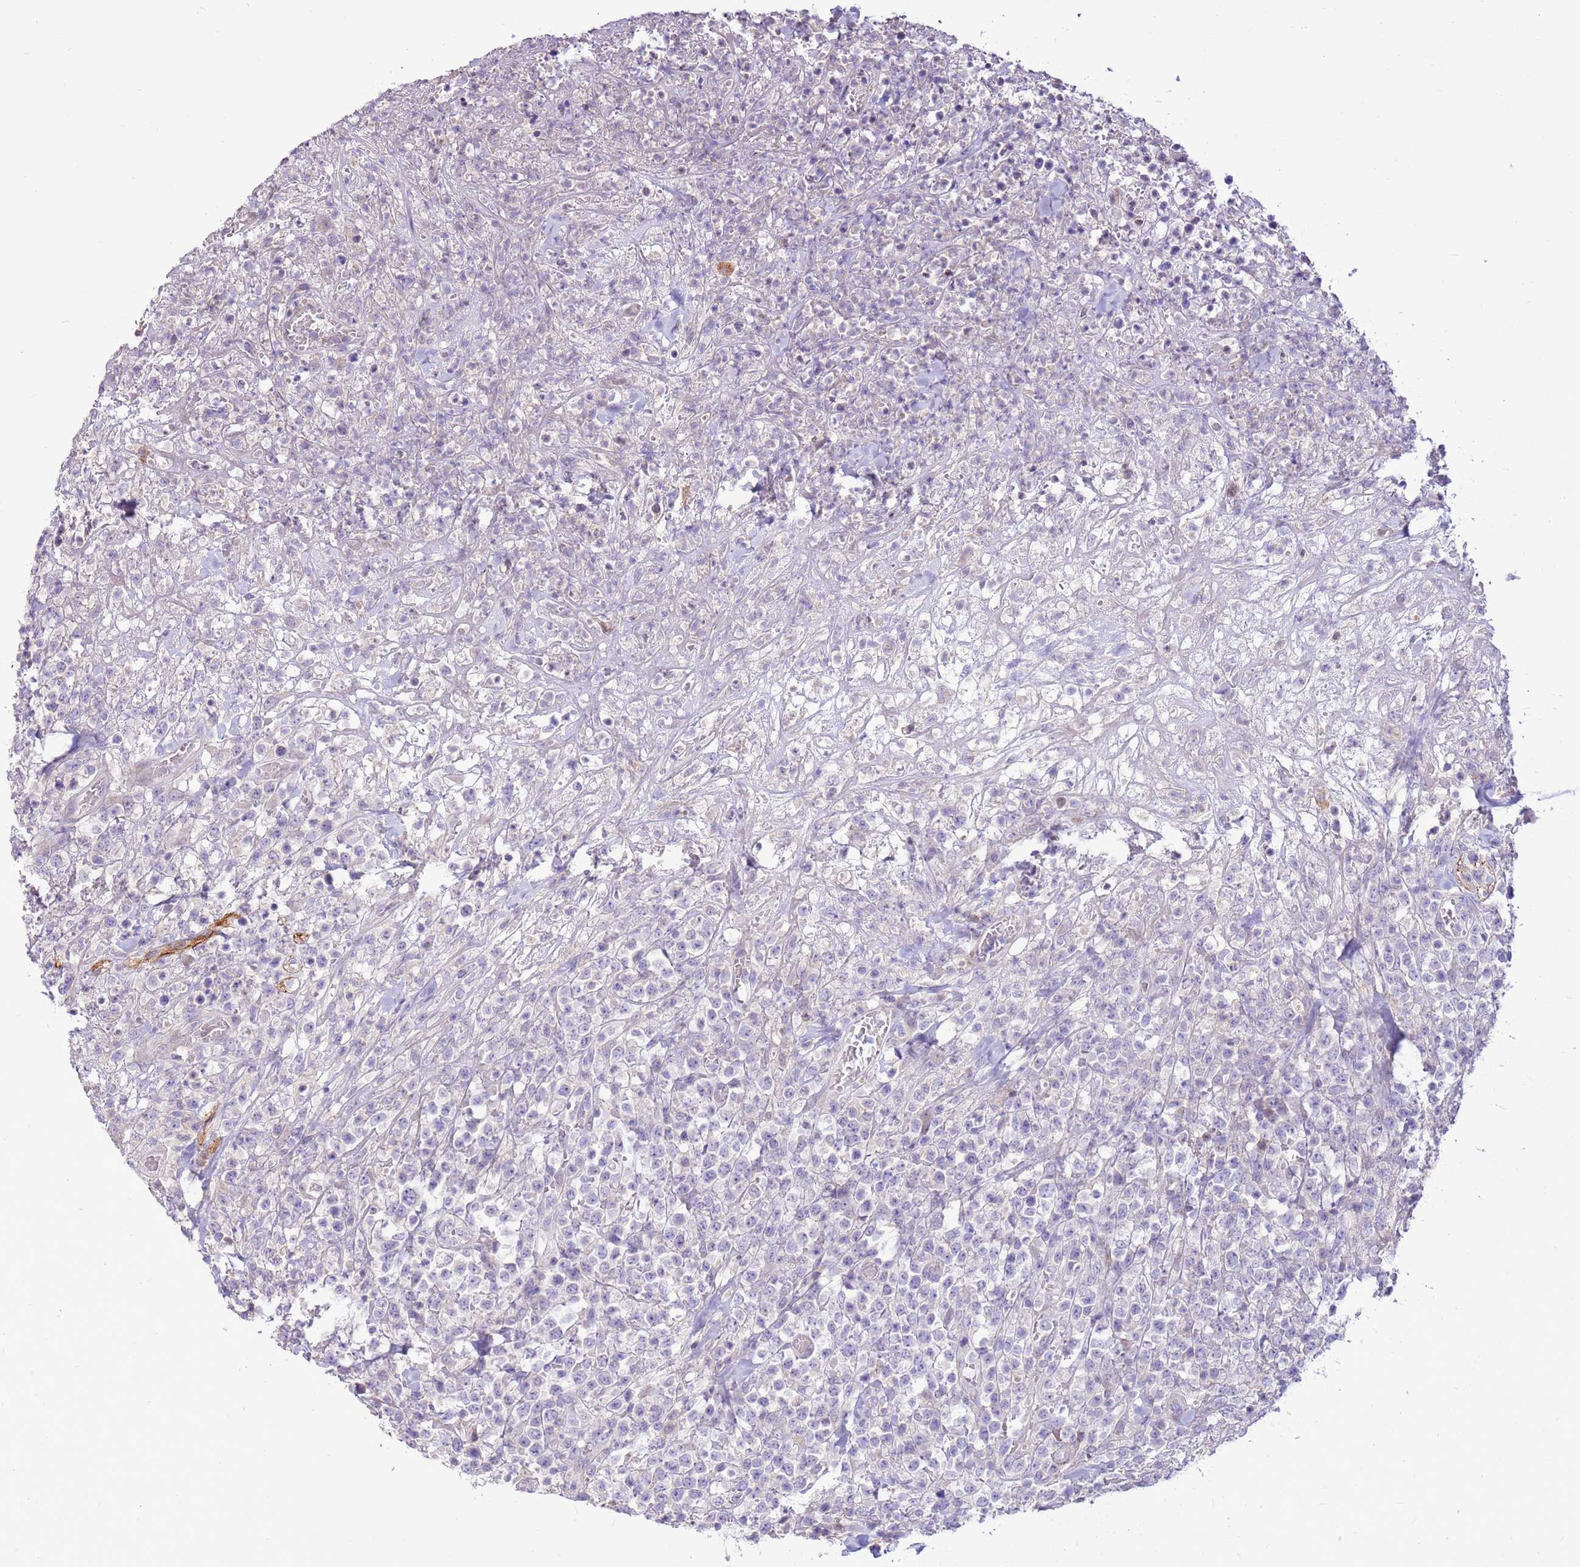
{"staining": {"intensity": "negative", "quantity": "none", "location": "none"}, "tissue": "lymphoma", "cell_type": "Tumor cells", "image_type": "cancer", "snomed": [{"axis": "morphology", "description": "Malignant lymphoma, non-Hodgkin's type, High grade"}, {"axis": "topography", "description": "Colon"}], "caption": "IHC photomicrograph of human lymphoma stained for a protein (brown), which exhibits no positivity in tumor cells.", "gene": "LGI4", "patient": {"sex": "female", "age": 53}}